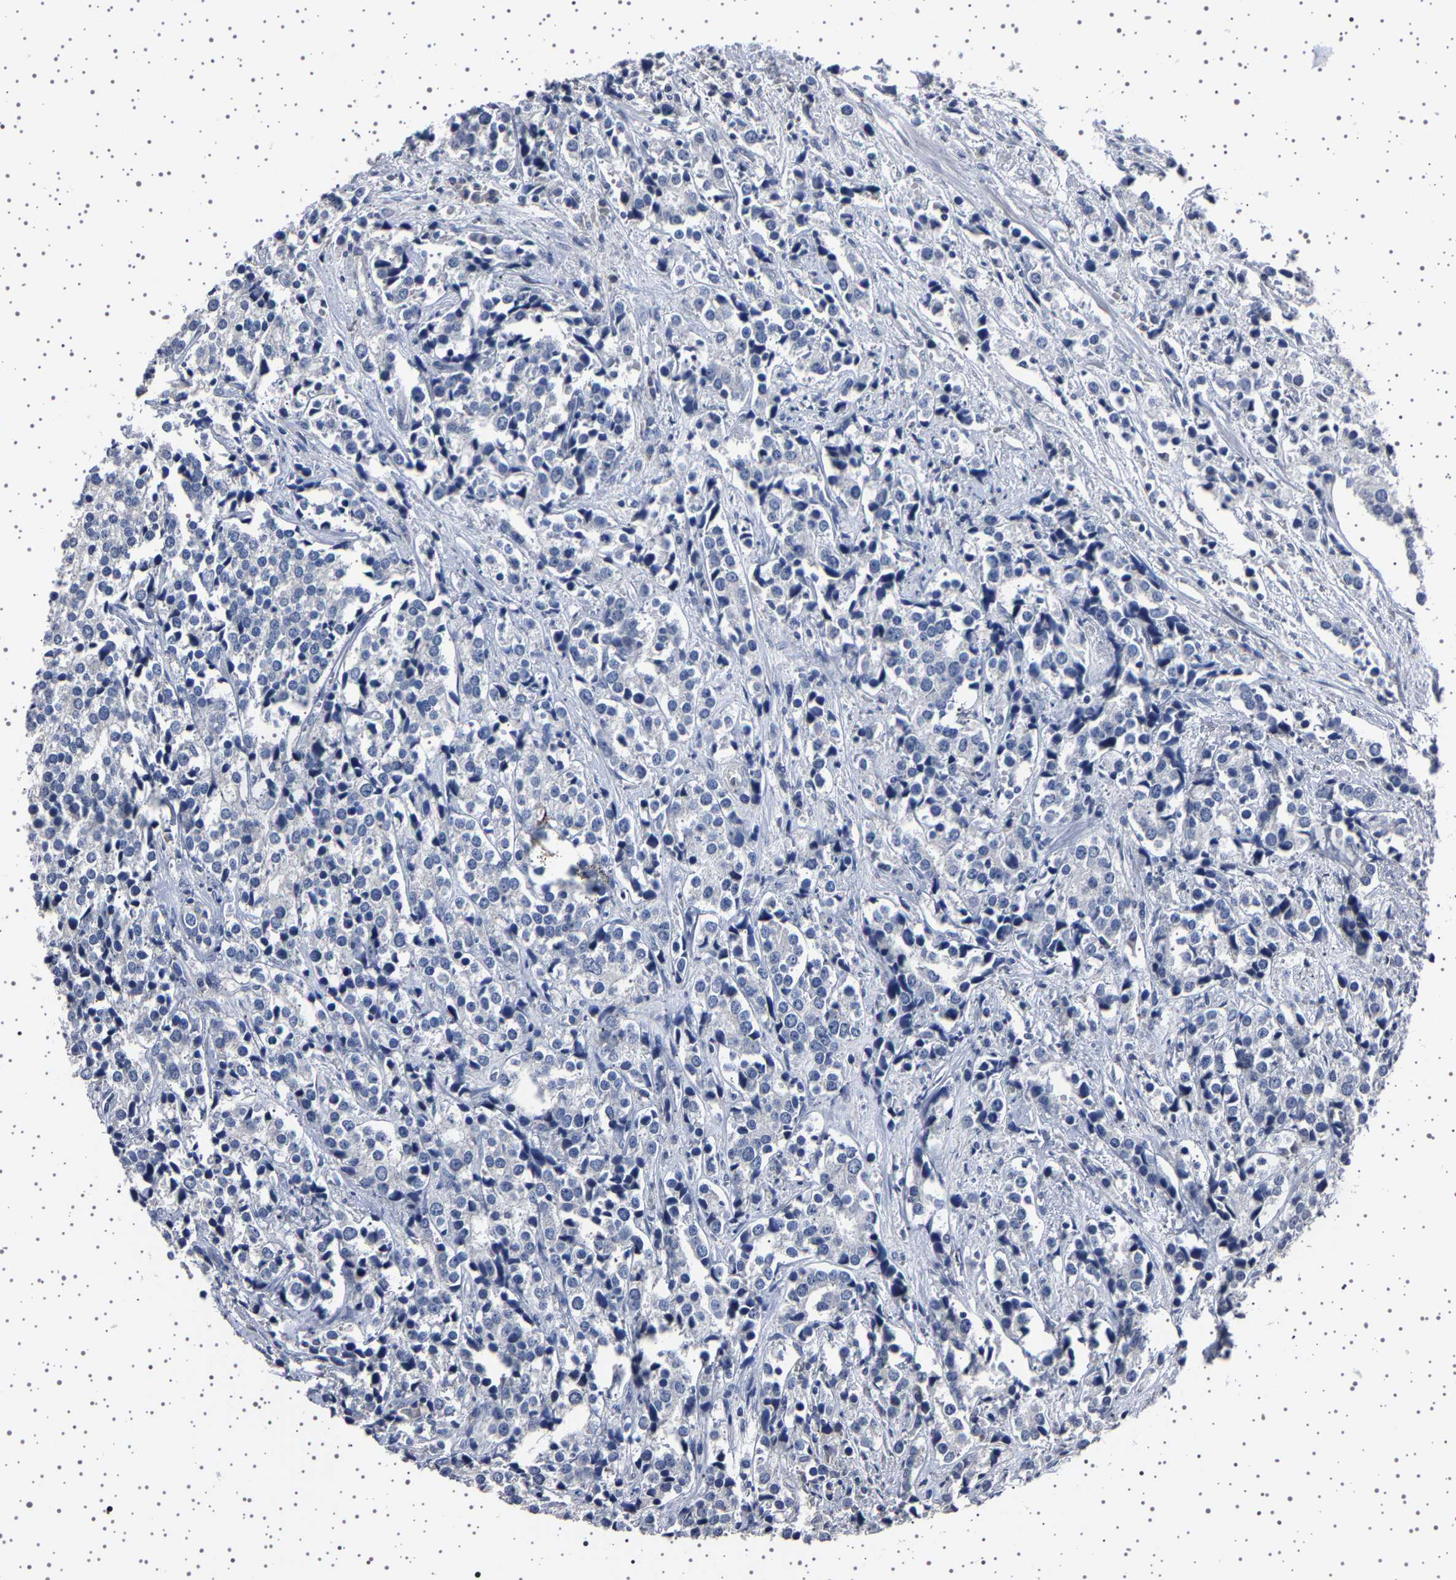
{"staining": {"intensity": "negative", "quantity": "none", "location": "none"}, "tissue": "prostate cancer", "cell_type": "Tumor cells", "image_type": "cancer", "snomed": [{"axis": "morphology", "description": "Adenocarcinoma, High grade"}, {"axis": "topography", "description": "Prostate"}], "caption": "IHC of human prostate cancer displays no staining in tumor cells.", "gene": "IL10RB", "patient": {"sex": "male", "age": 71}}